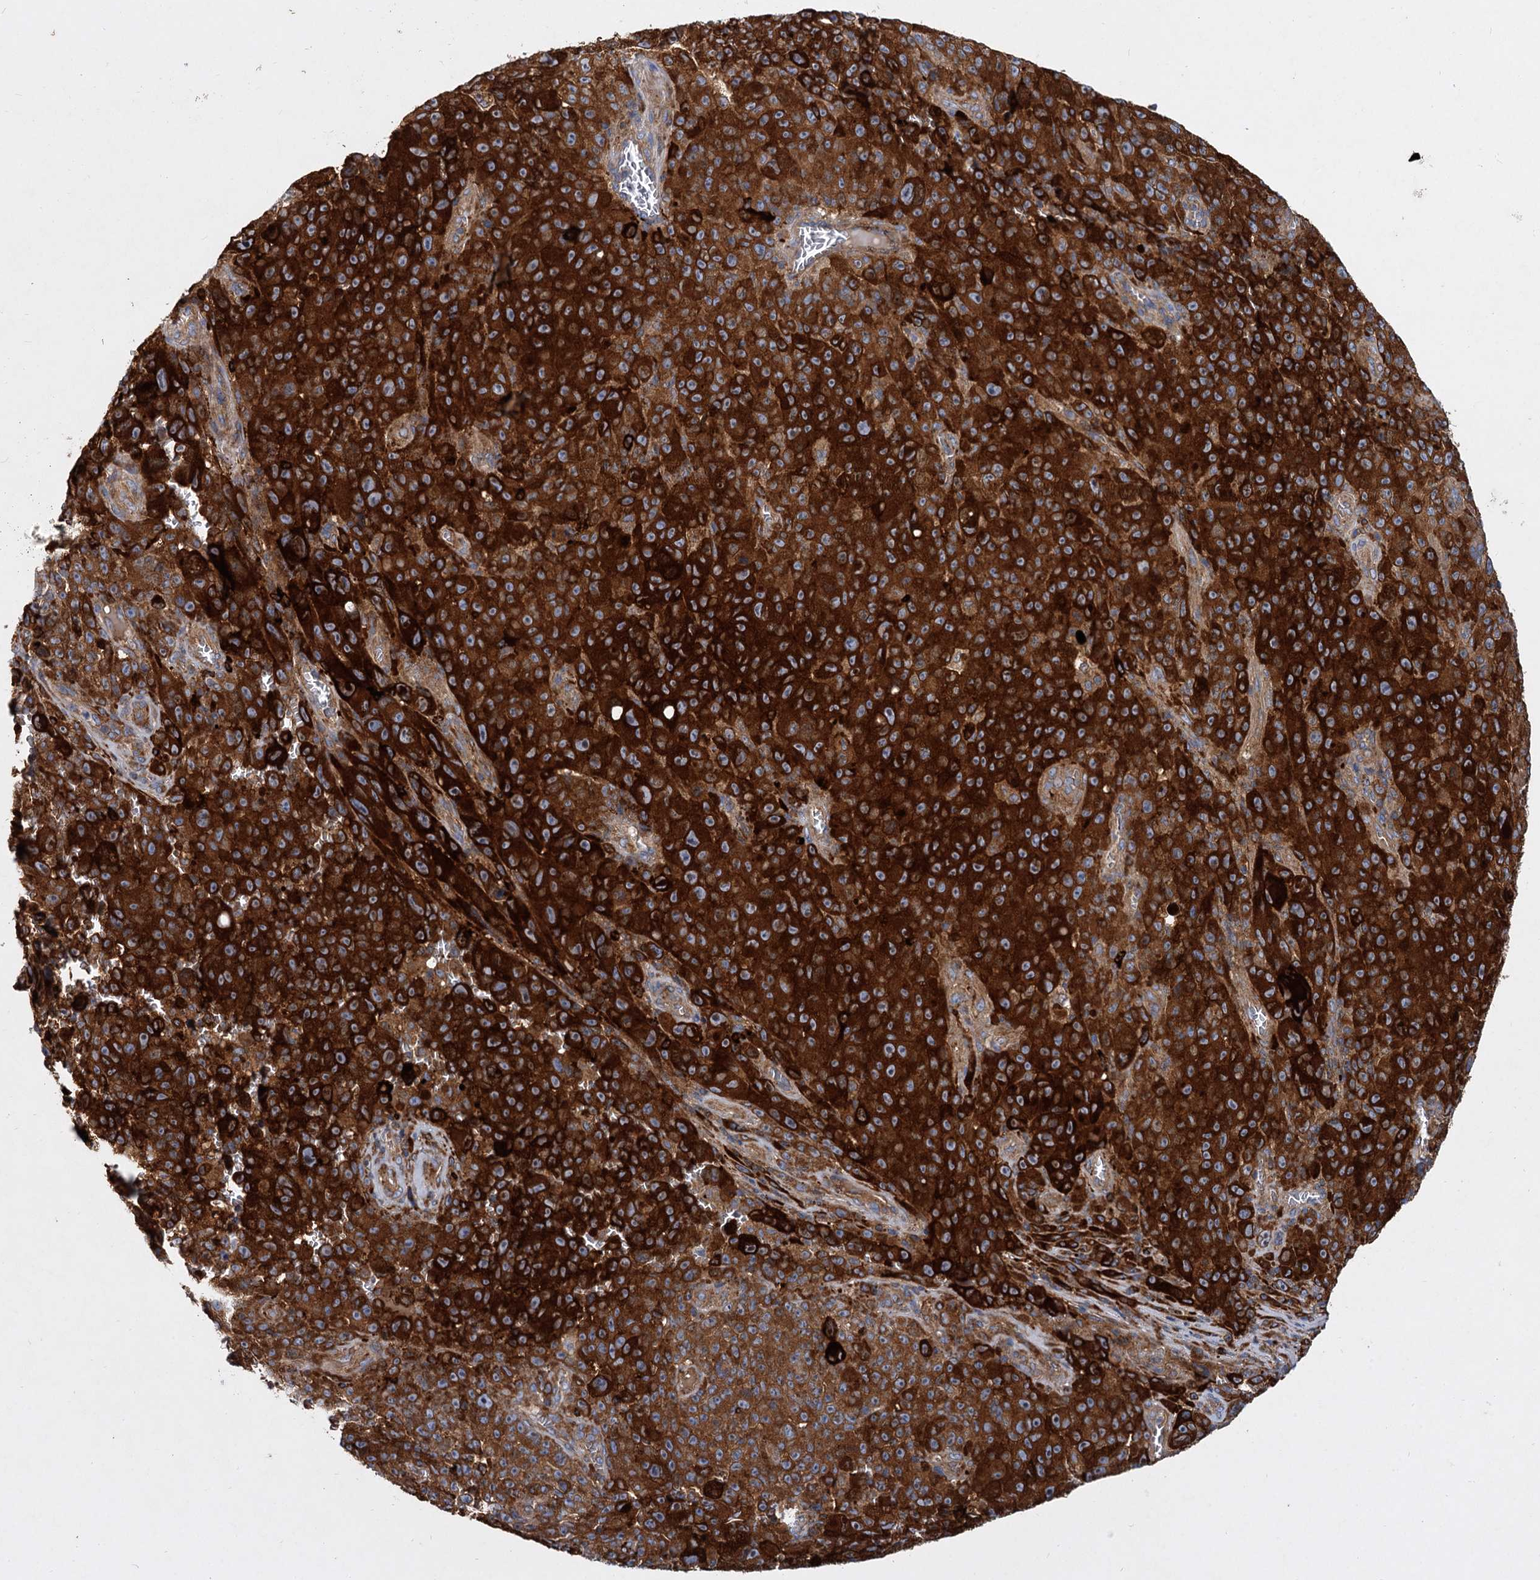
{"staining": {"intensity": "strong", "quantity": ">75%", "location": "cytoplasmic/membranous"}, "tissue": "melanoma", "cell_type": "Tumor cells", "image_type": "cancer", "snomed": [{"axis": "morphology", "description": "Malignant melanoma, NOS"}, {"axis": "topography", "description": "Skin"}], "caption": "Immunohistochemistry (IHC) staining of melanoma, which displays high levels of strong cytoplasmic/membranous expression in approximately >75% of tumor cells indicating strong cytoplasmic/membranous protein staining. The staining was performed using DAB (brown) for protein detection and nuclei were counterstained in hematoxylin (blue).", "gene": "ALKBH7", "patient": {"sex": "female", "age": 82}}